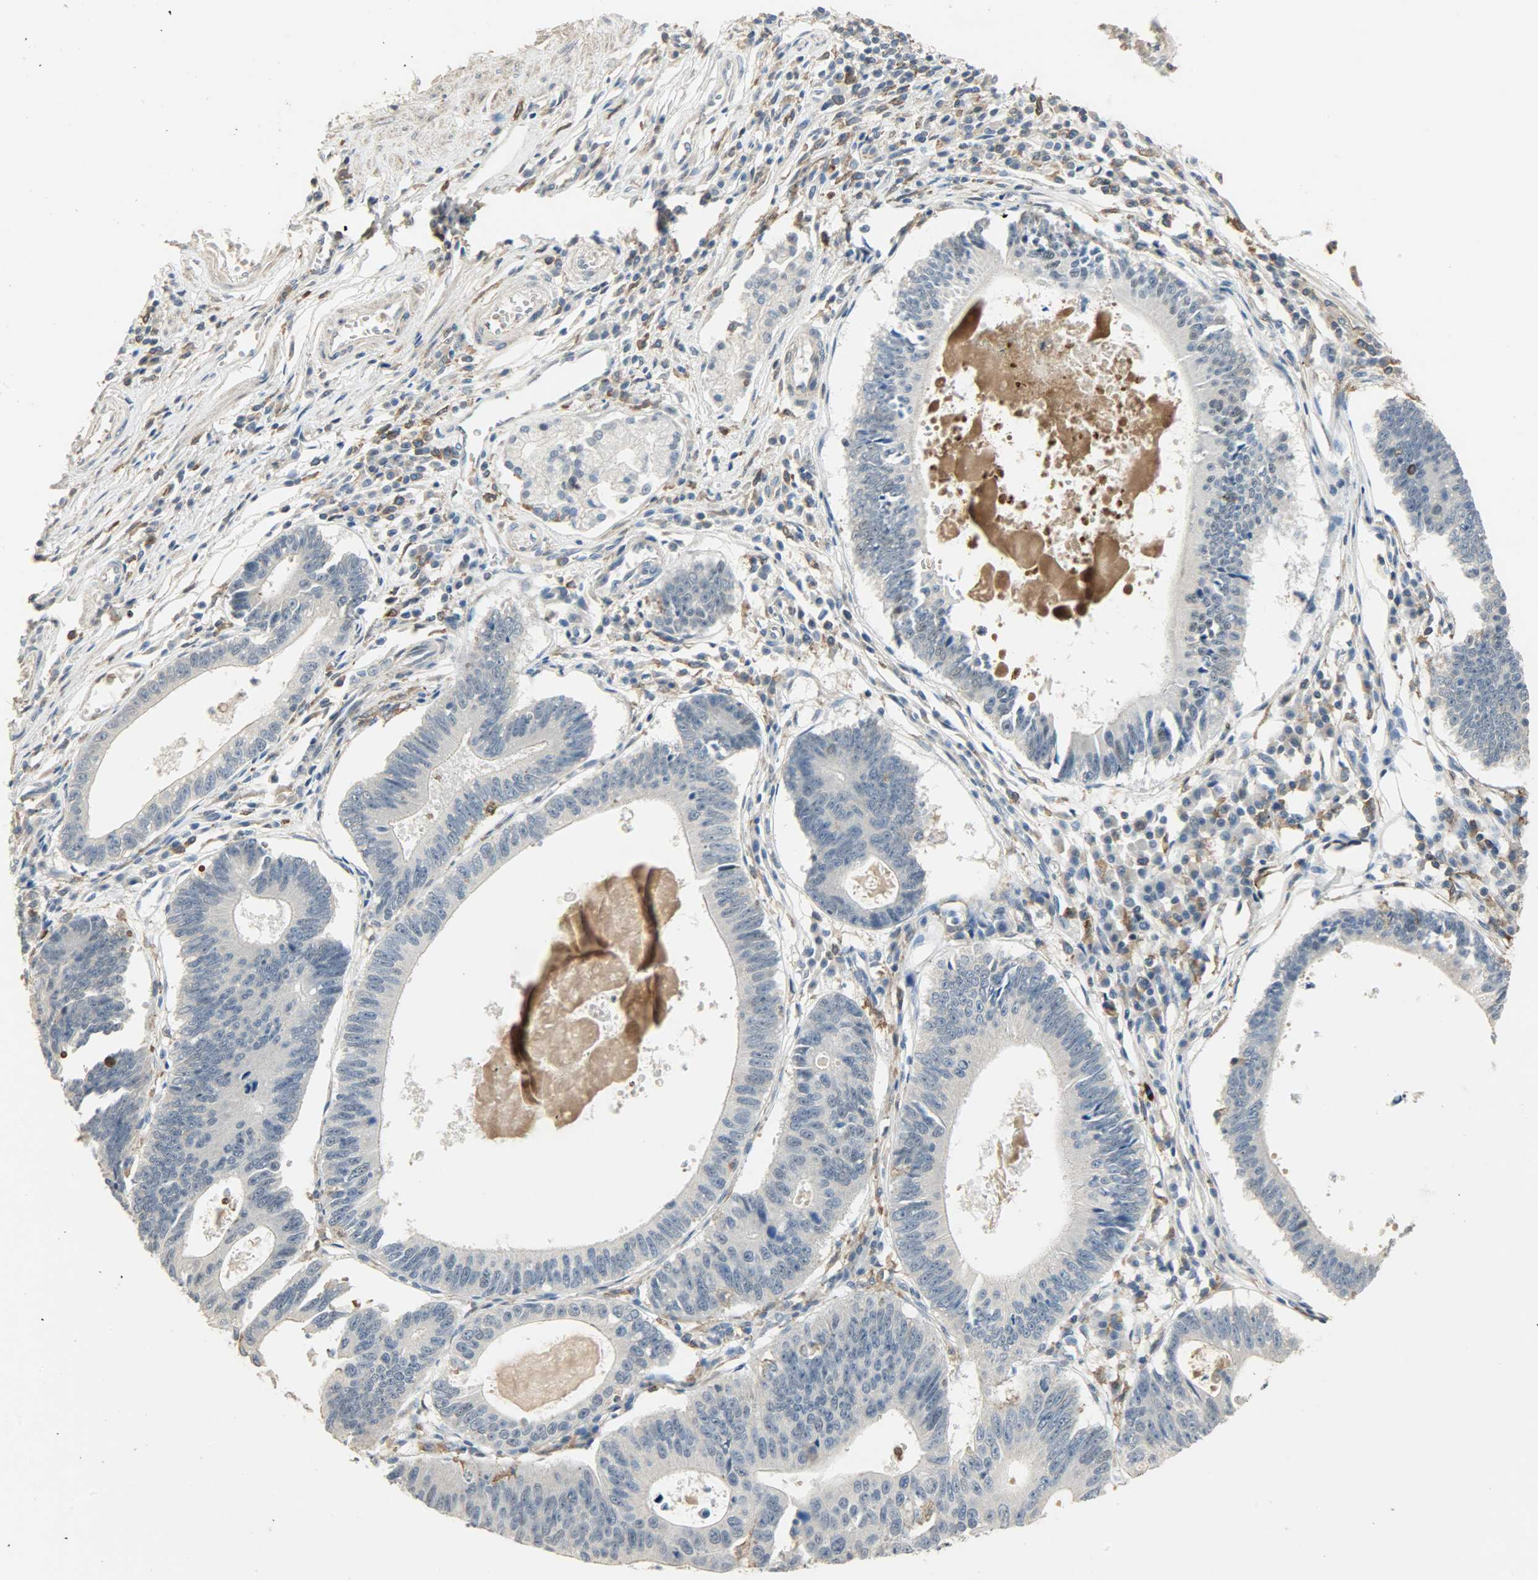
{"staining": {"intensity": "negative", "quantity": "none", "location": "none"}, "tissue": "stomach cancer", "cell_type": "Tumor cells", "image_type": "cancer", "snomed": [{"axis": "morphology", "description": "Adenocarcinoma, NOS"}, {"axis": "topography", "description": "Stomach"}], "caption": "Immunohistochemistry micrograph of human stomach adenocarcinoma stained for a protein (brown), which exhibits no staining in tumor cells.", "gene": "SKAP2", "patient": {"sex": "male", "age": 59}}